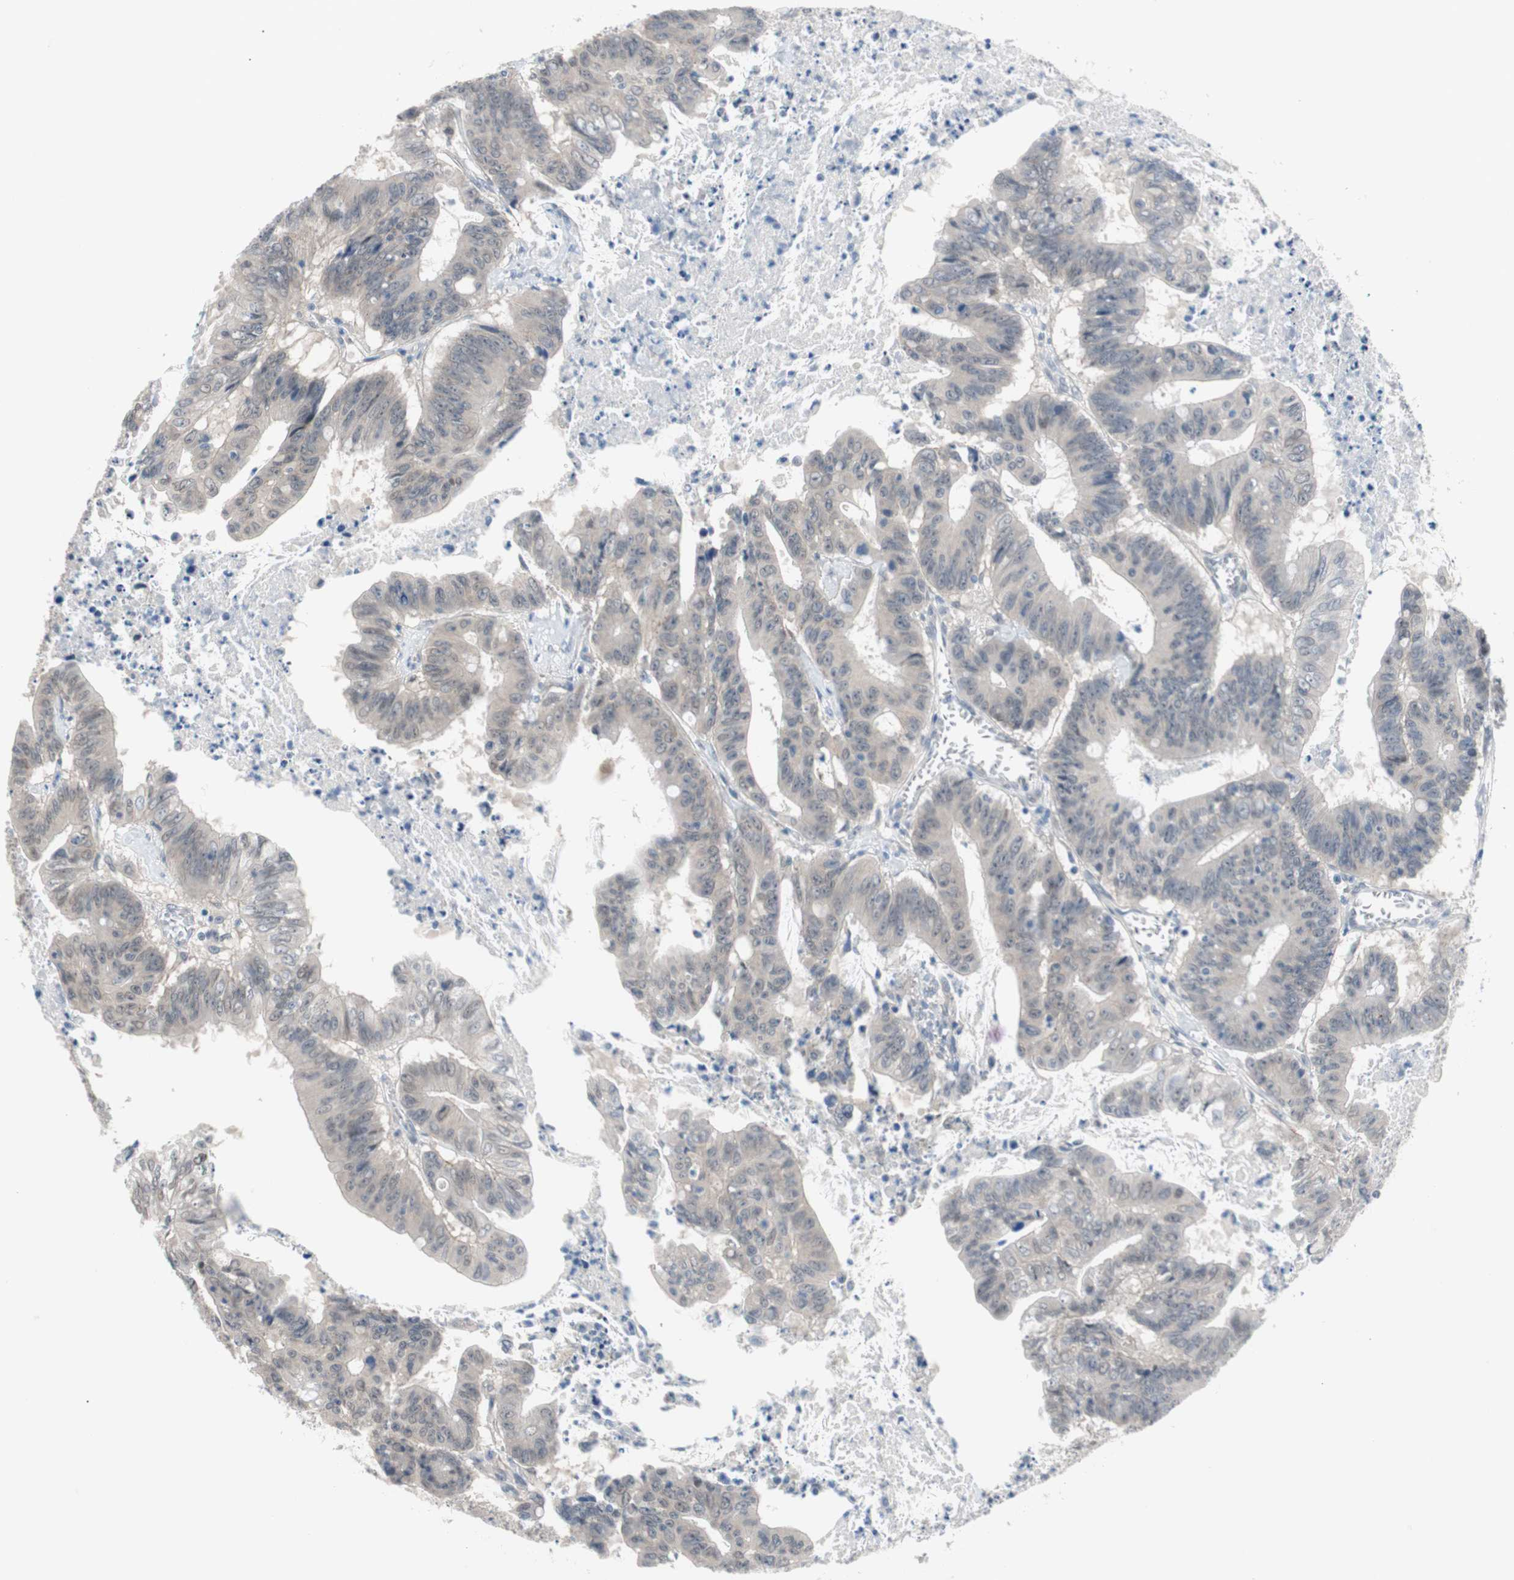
{"staining": {"intensity": "weak", "quantity": "<25%", "location": "cytoplasmic/membranous"}, "tissue": "colorectal cancer", "cell_type": "Tumor cells", "image_type": "cancer", "snomed": [{"axis": "morphology", "description": "Adenocarcinoma, NOS"}, {"axis": "topography", "description": "Colon"}], "caption": "Immunohistochemical staining of colorectal cancer reveals no significant expression in tumor cells.", "gene": "GRHL1", "patient": {"sex": "male", "age": 45}}